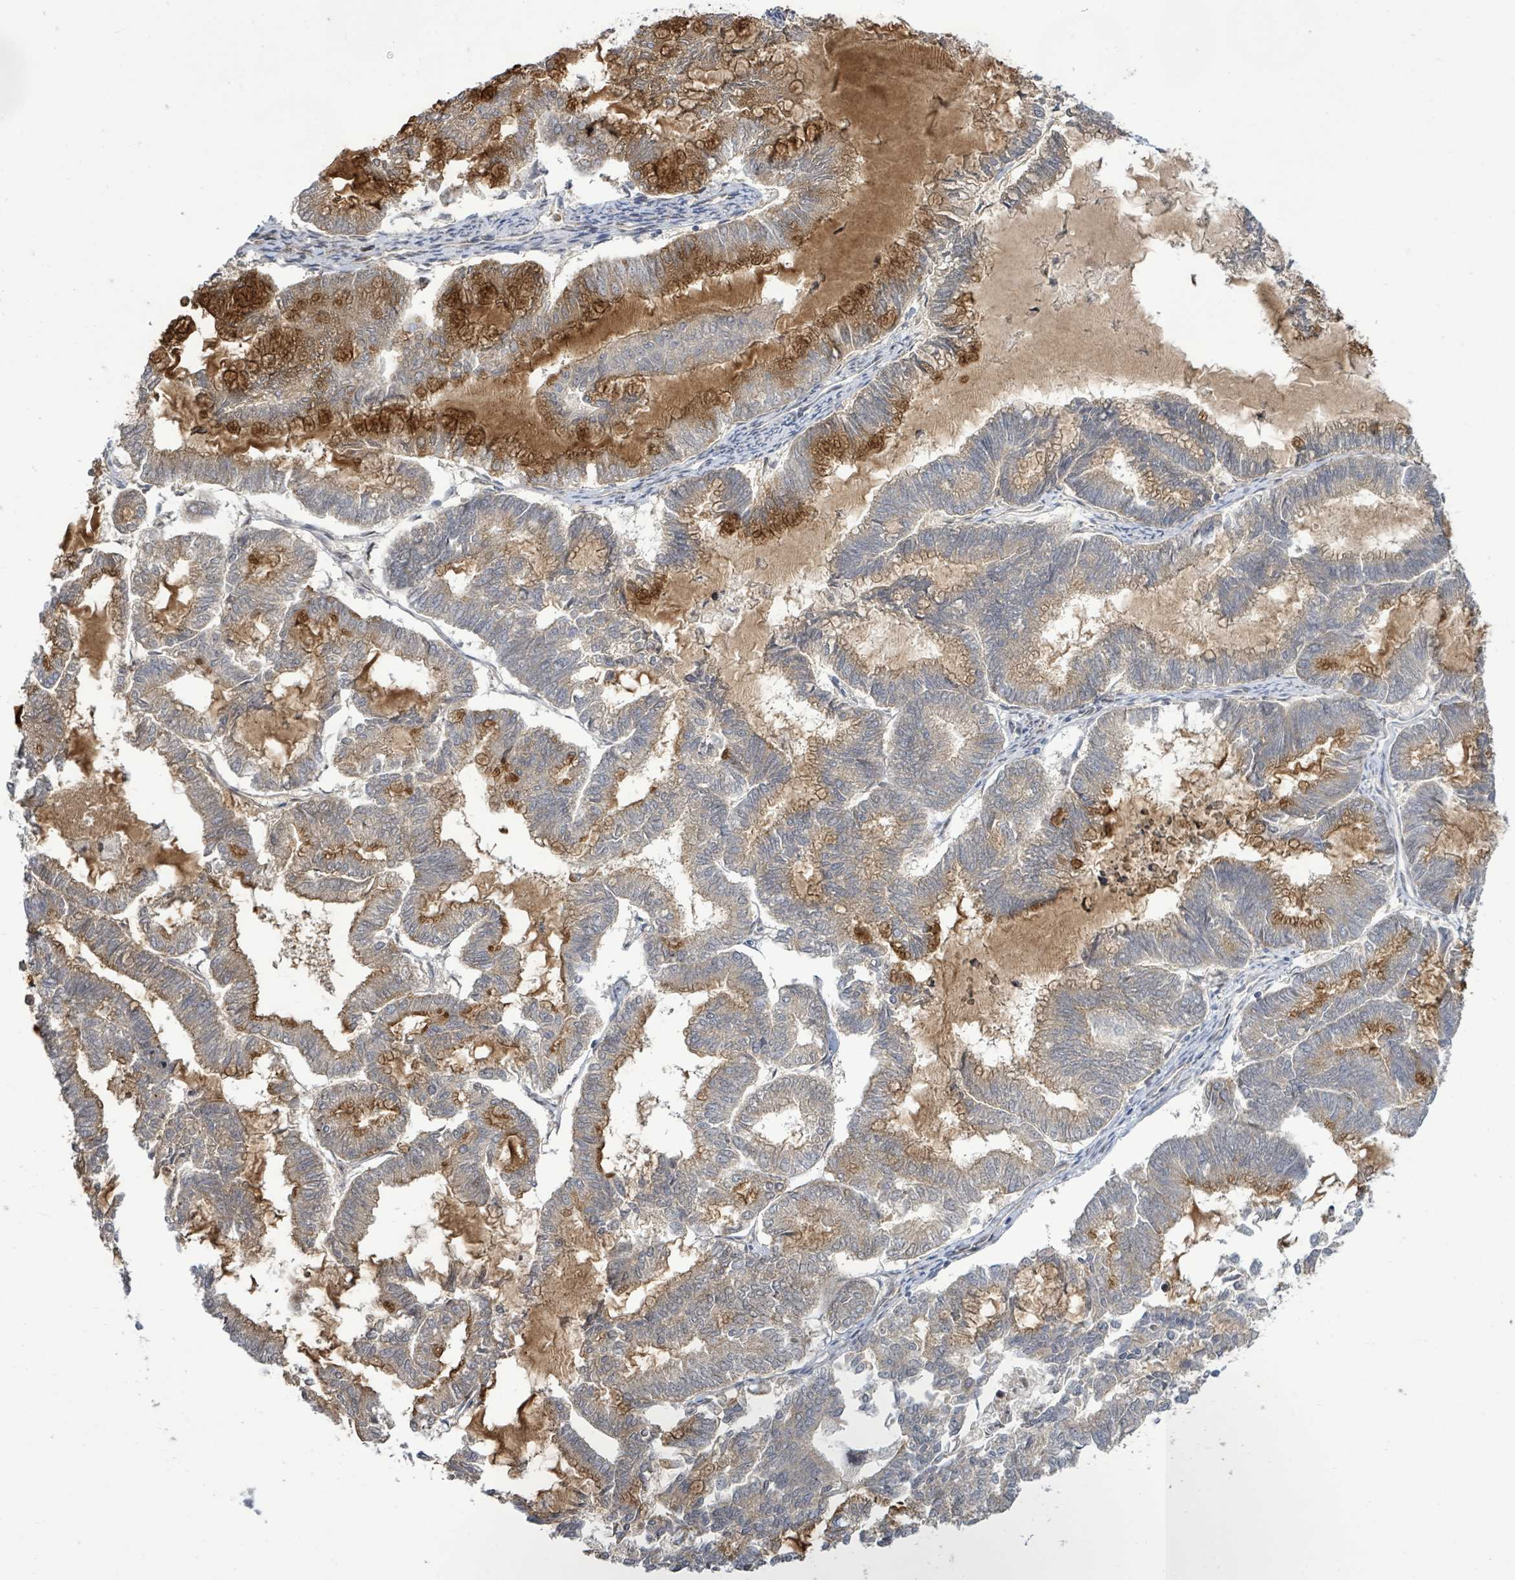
{"staining": {"intensity": "strong", "quantity": "25%-75%", "location": "cytoplasmic/membranous"}, "tissue": "endometrial cancer", "cell_type": "Tumor cells", "image_type": "cancer", "snomed": [{"axis": "morphology", "description": "Adenocarcinoma, NOS"}, {"axis": "topography", "description": "Endometrium"}], "caption": "Immunohistochemistry (IHC) of endometrial adenocarcinoma shows high levels of strong cytoplasmic/membranous expression in about 25%-75% of tumor cells.", "gene": "KBTBD11", "patient": {"sex": "female", "age": 79}}